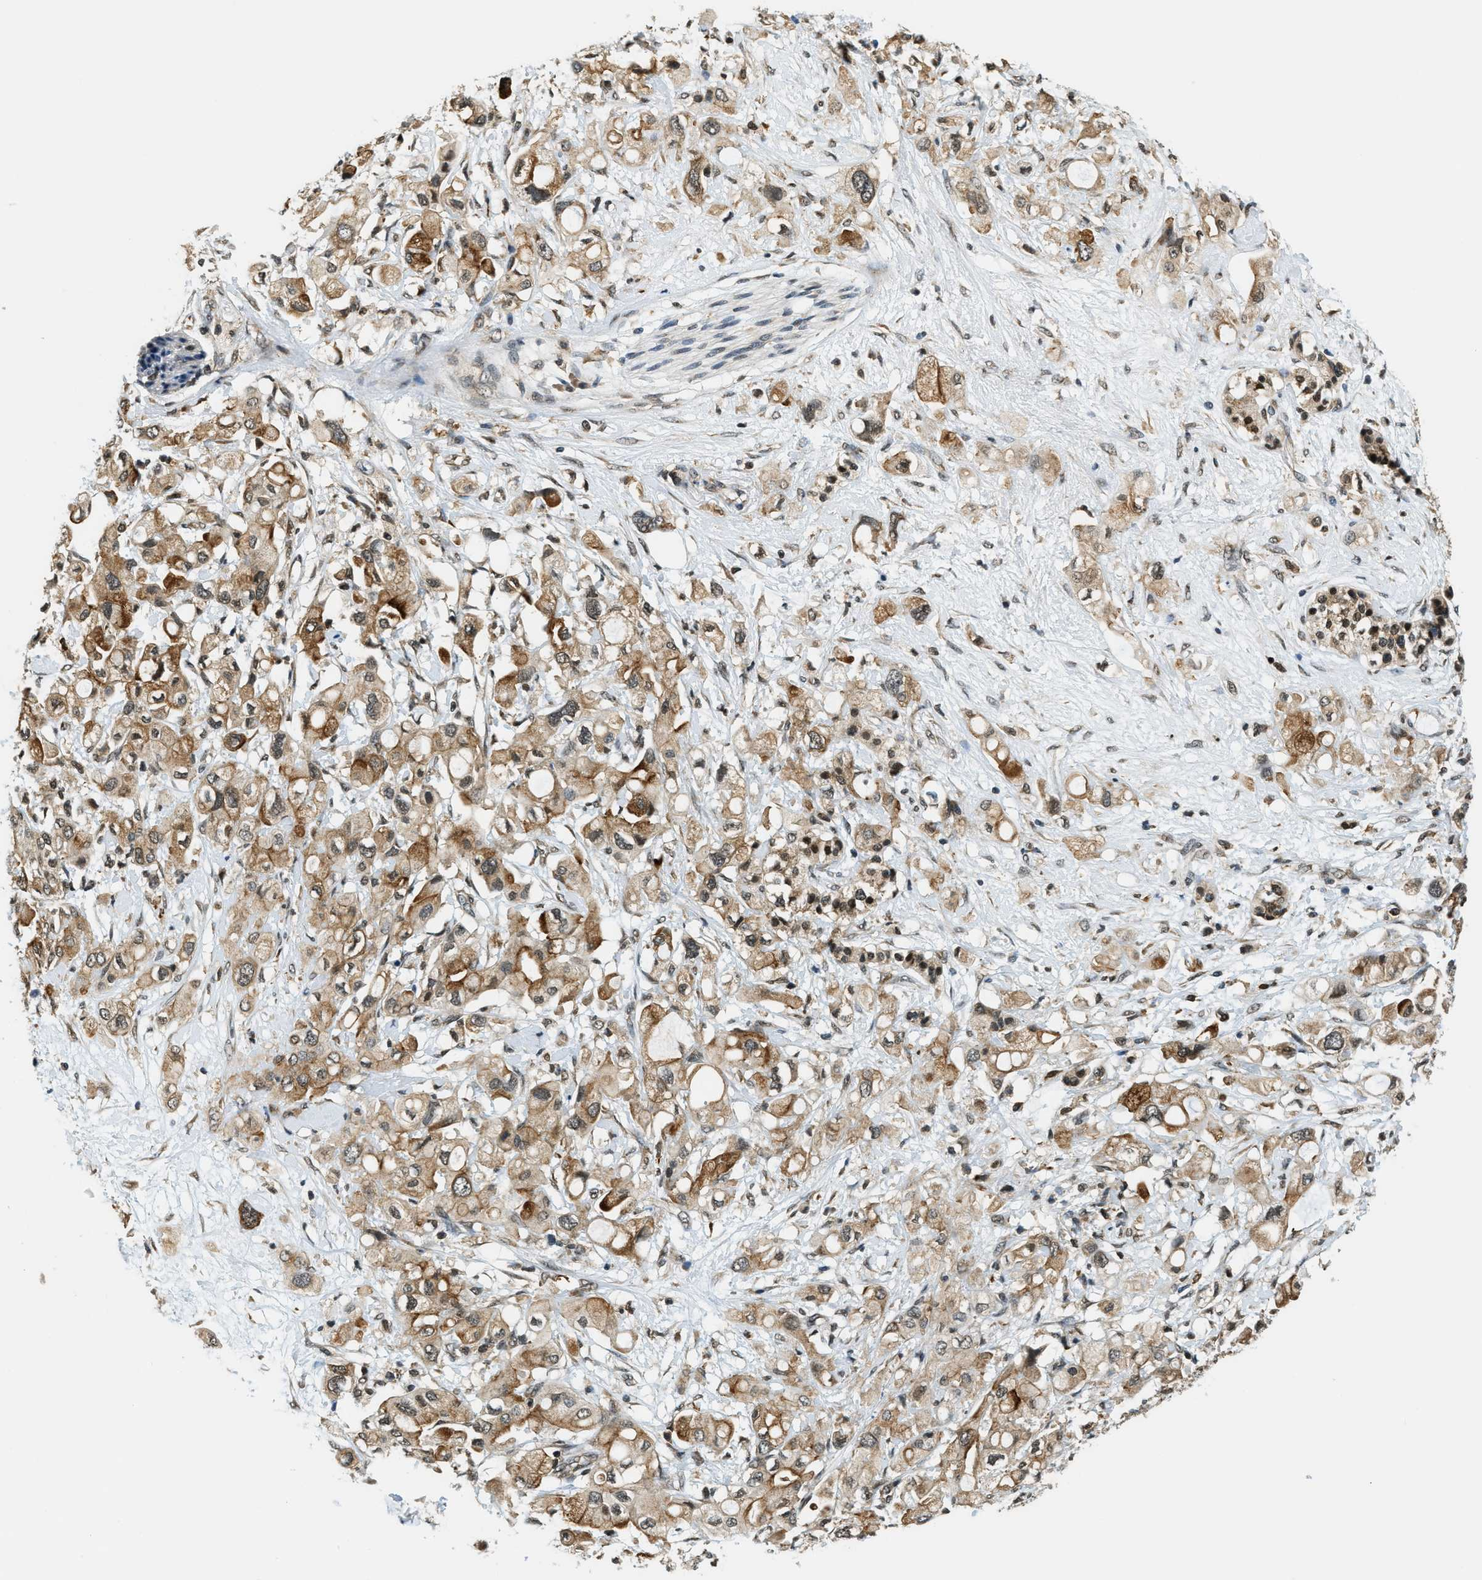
{"staining": {"intensity": "moderate", "quantity": ">75%", "location": "cytoplasmic/membranous"}, "tissue": "pancreatic cancer", "cell_type": "Tumor cells", "image_type": "cancer", "snomed": [{"axis": "morphology", "description": "Adenocarcinoma, NOS"}, {"axis": "topography", "description": "Pancreas"}], "caption": "Immunohistochemical staining of human pancreatic adenocarcinoma exhibits moderate cytoplasmic/membranous protein expression in about >75% of tumor cells.", "gene": "RAB11FIP1", "patient": {"sex": "female", "age": 56}}